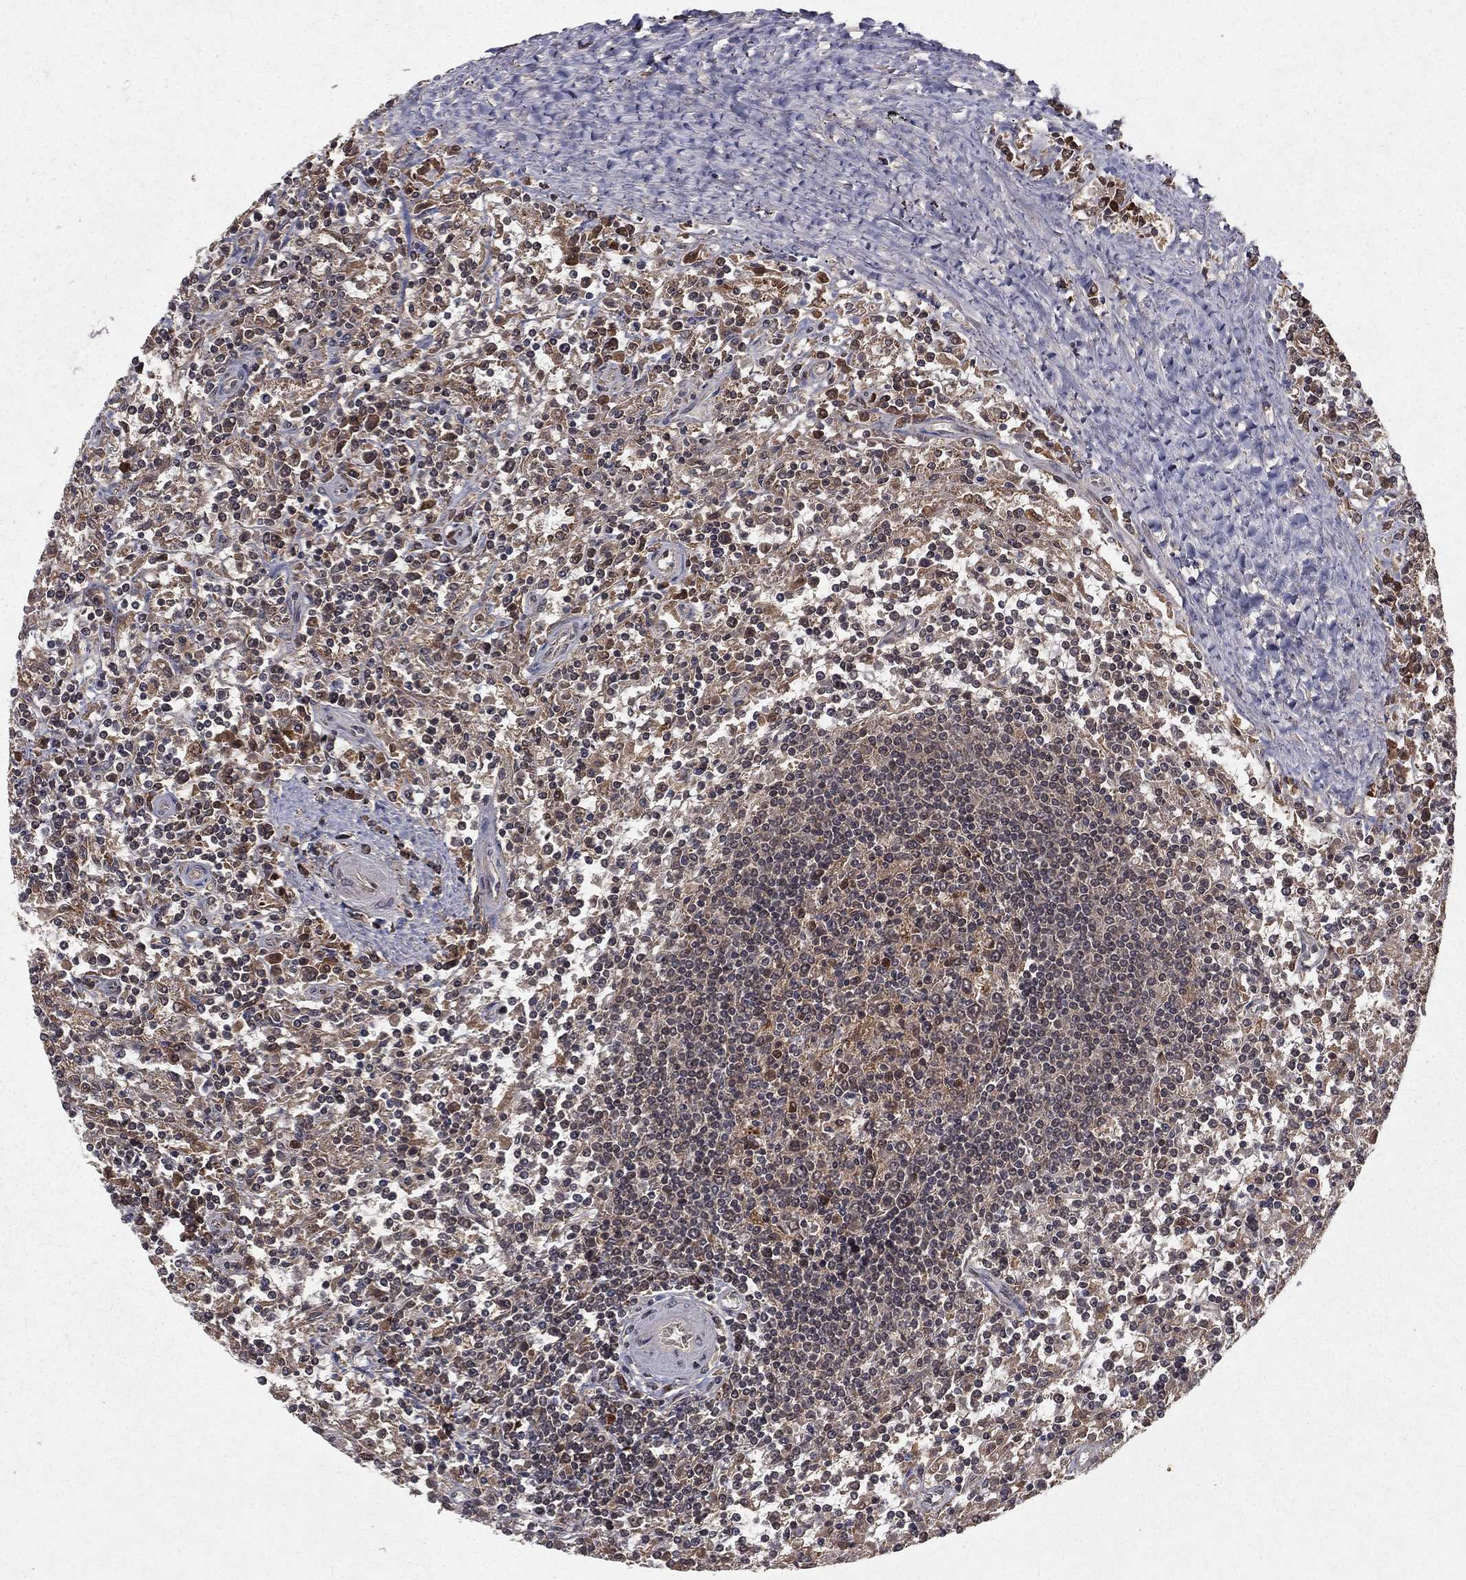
{"staining": {"intensity": "weak", "quantity": "<25%", "location": "cytoplasmic/membranous"}, "tissue": "lymphoma", "cell_type": "Tumor cells", "image_type": "cancer", "snomed": [{"axis": "morphology", "description": "Malignant lymphoma, non-Hodgkin's type, Low grade"}, {"axis": "topography", "description": "Spleen"}], "caption": "DAB (3,3'-diaminobenzidine) immunohistochemical staining of low-grade malignant lymphoma, non-Hodgkin's type demonstrates no significant staining in tumor cells. (Stains: DAB IHC with hematoxylin counter stain, Microscopy: brightfield microscopy at high magnification).", "gene": "ZDHHC15", "patient": {"sex": "male", "age": 62}}